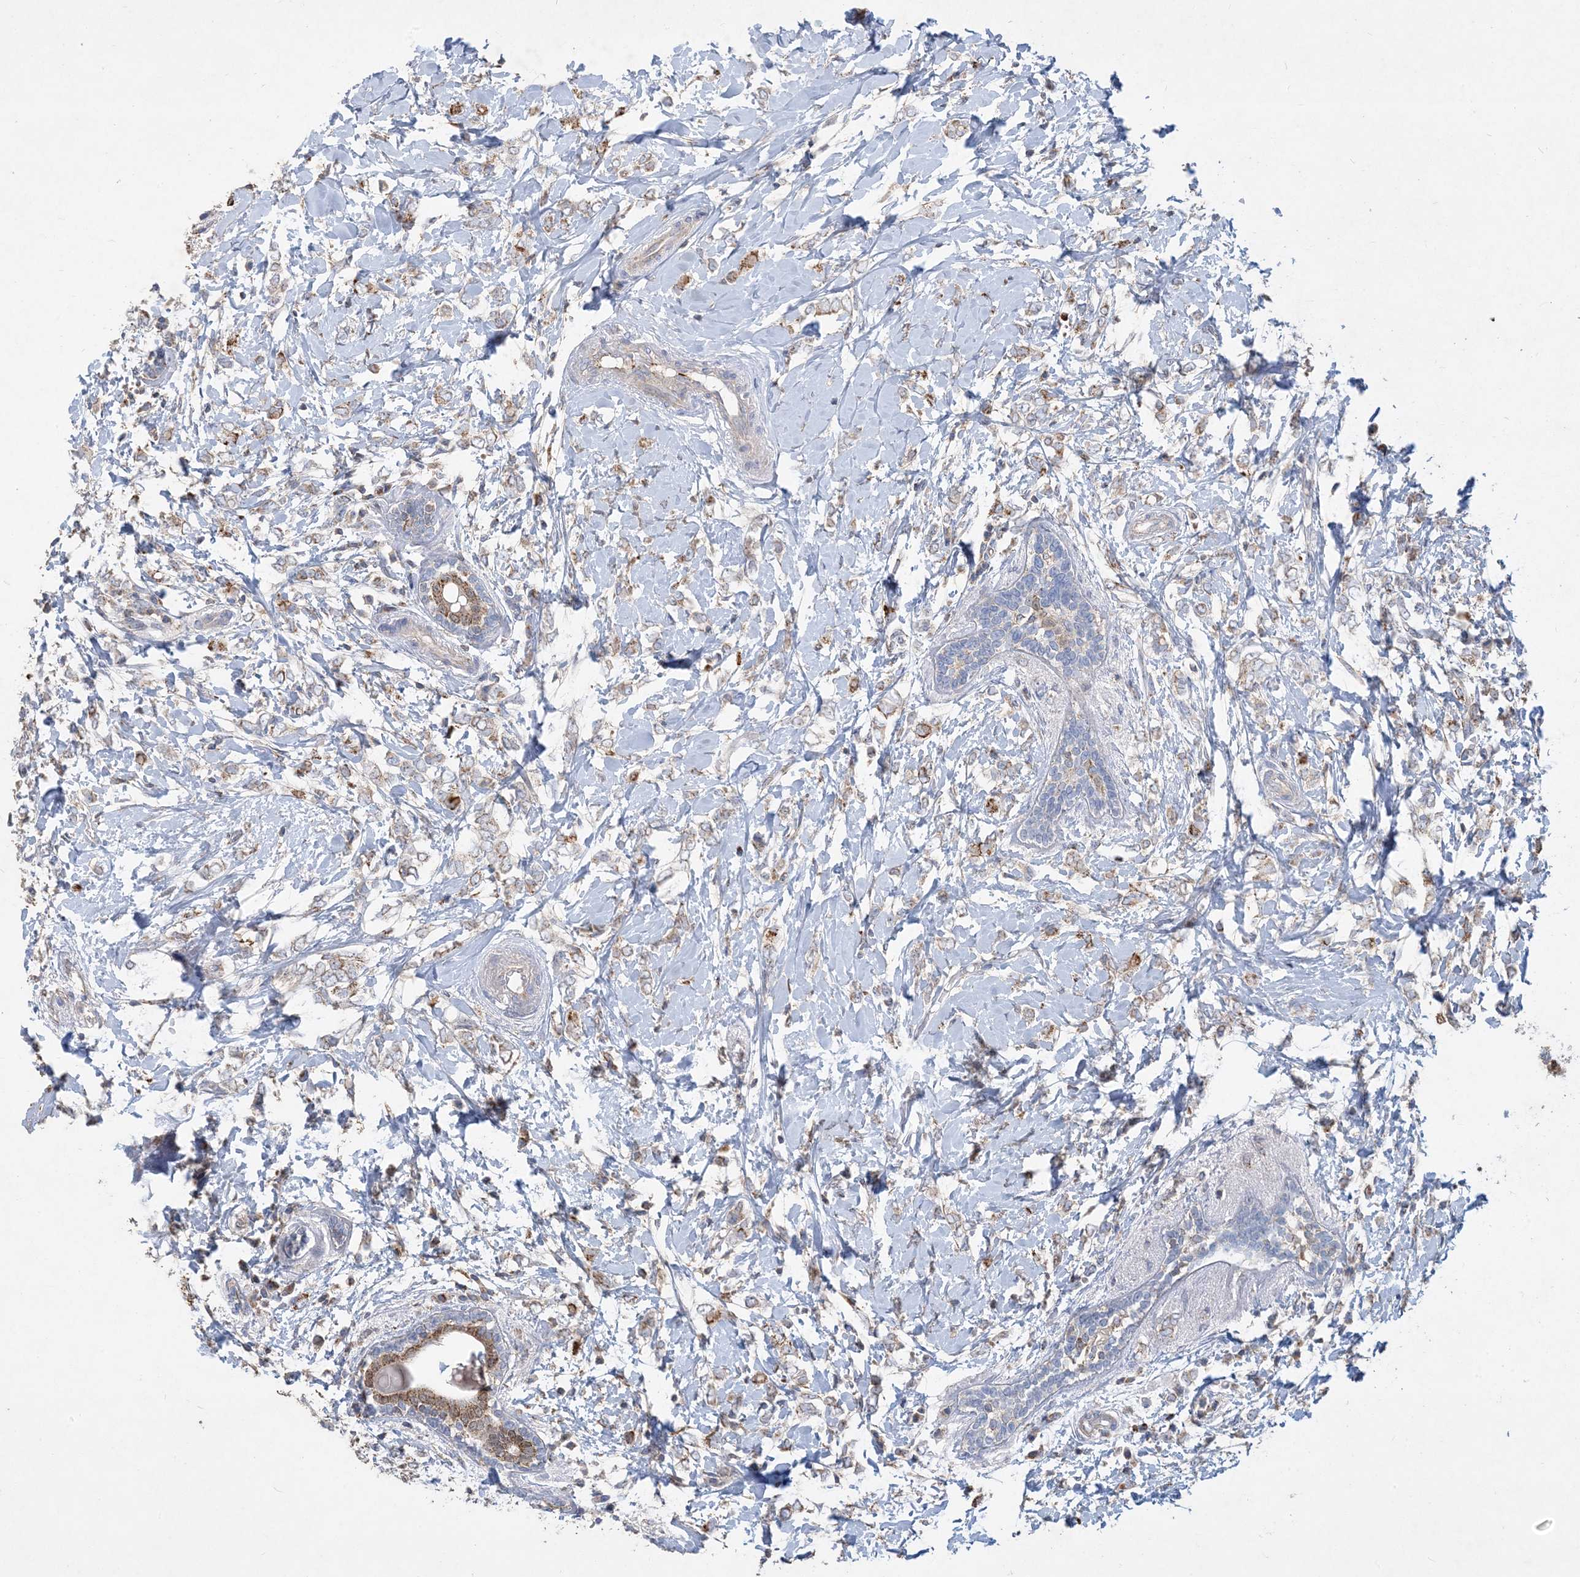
{"staining": {"intensity": "weak", "quantity": "<25%", "location": "cytoplasmic/membranous"}, "tissue": "breast cancer", "cell_type": "Tumor cells", "image_type": "cancer", "snomed": [{"axis": "morphology", "description": "Normal tissue, NOS"}, {"axis": "morphology", "description": "Lobular carcinoma"}, {"axis": "topography", "description": "Breast"}], "caption": "Image shows no significant protein positivity in tumor cells of breast cancer (lobular carcinoma).", "gene": "ECHDC1", "patient": {"sex": "female", "age": 47}}